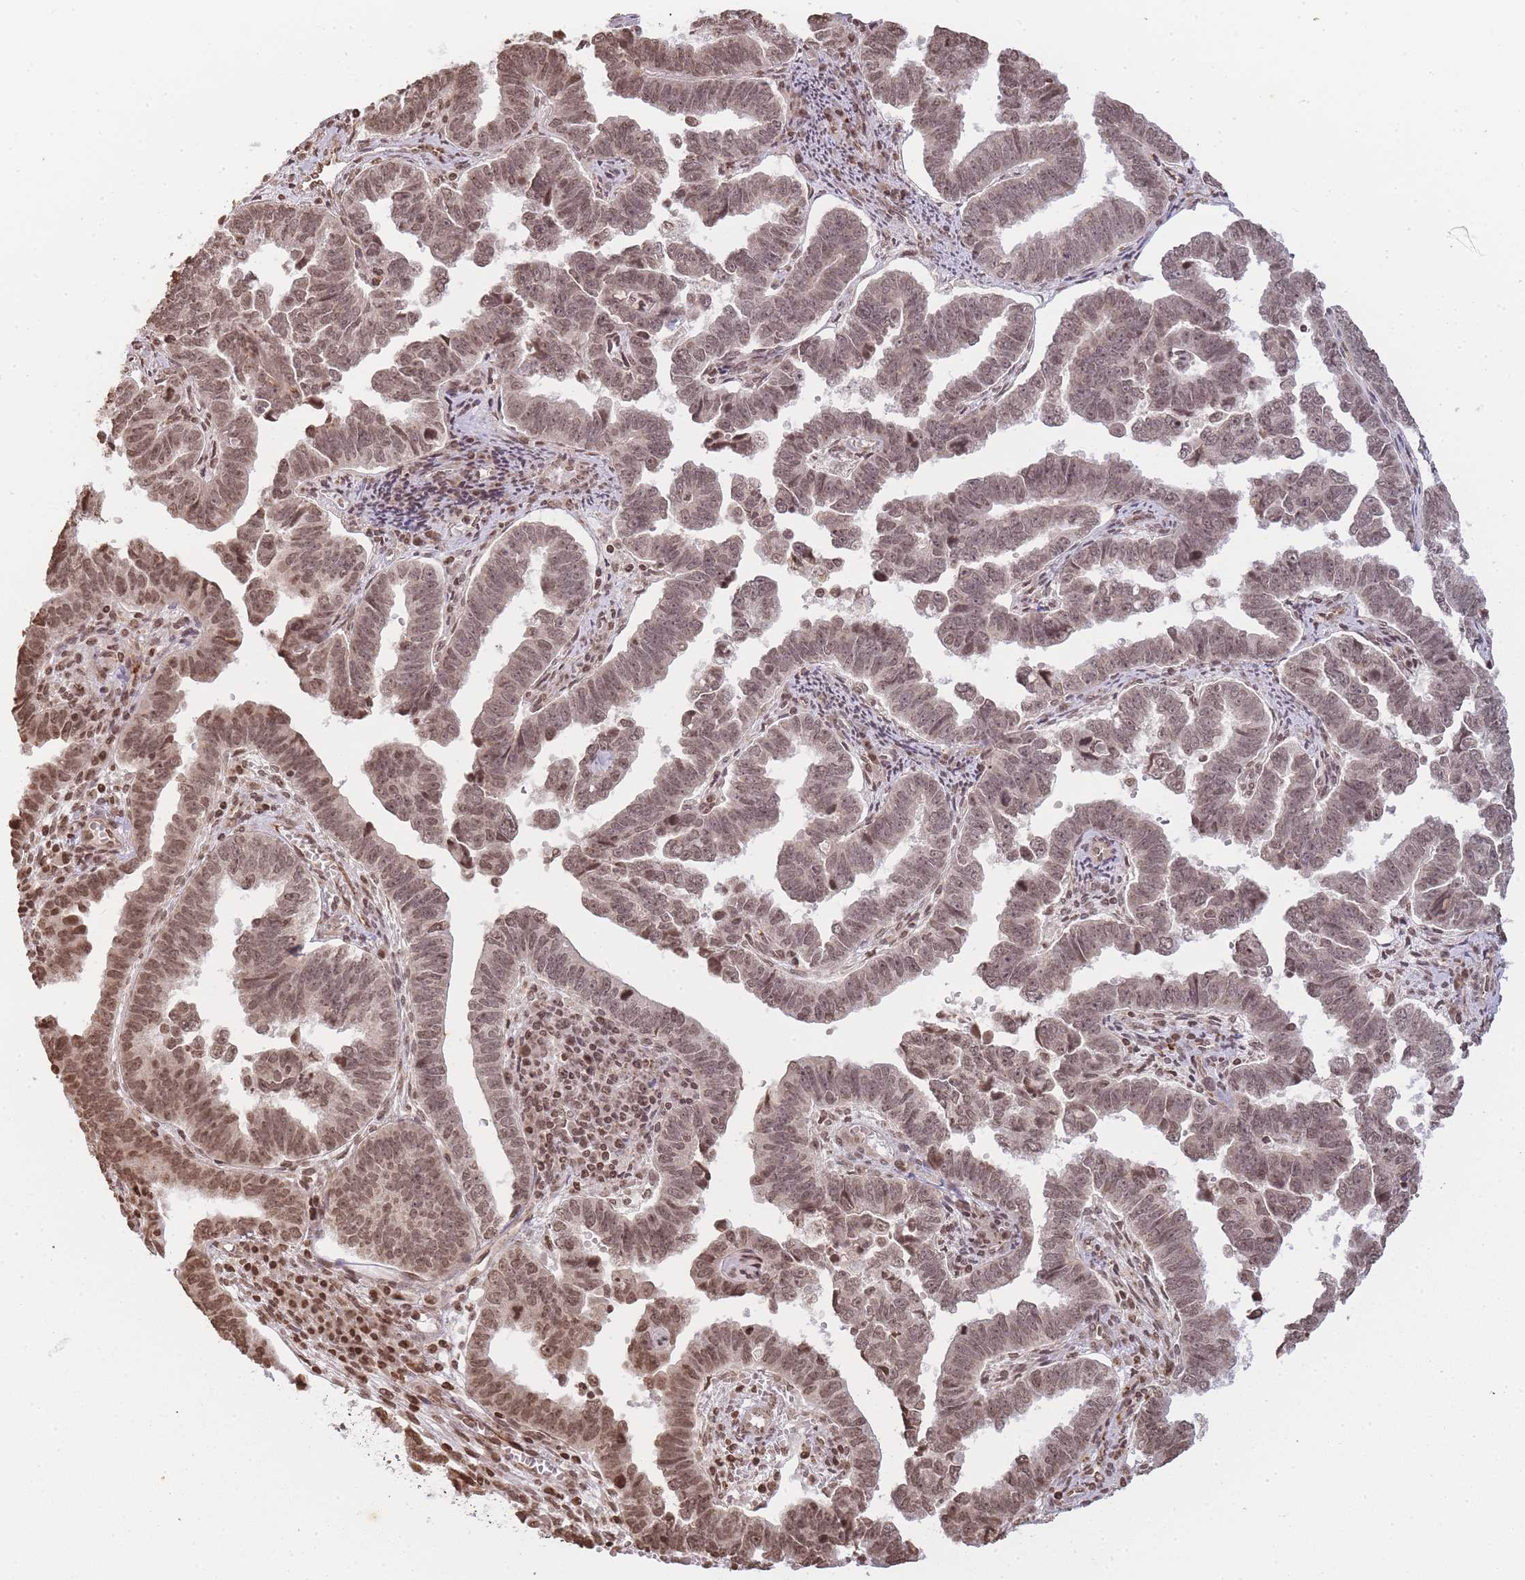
{"staining": {"intensity": "moderate", "quantity": ">75%", "location": "nuclear"}, "tissue": "endometrial cancer", "cell_type": "Tumor cells", "image_type": "cancer", "snomed": [{"axis": "morphology", "description": "Adenocarcinoma, NOS"}, {"axis": "topography", "description": "Endometrium"}], "caption": "A histopathology image showing moderate nuclear positivity in about >75% of tumor cells in endometrial cancer (adenocarcinoma), as visualized by brown immunohistochemical staining.", "gene": "WWTR1", "patient": {"sex": "female", "age": 75}}